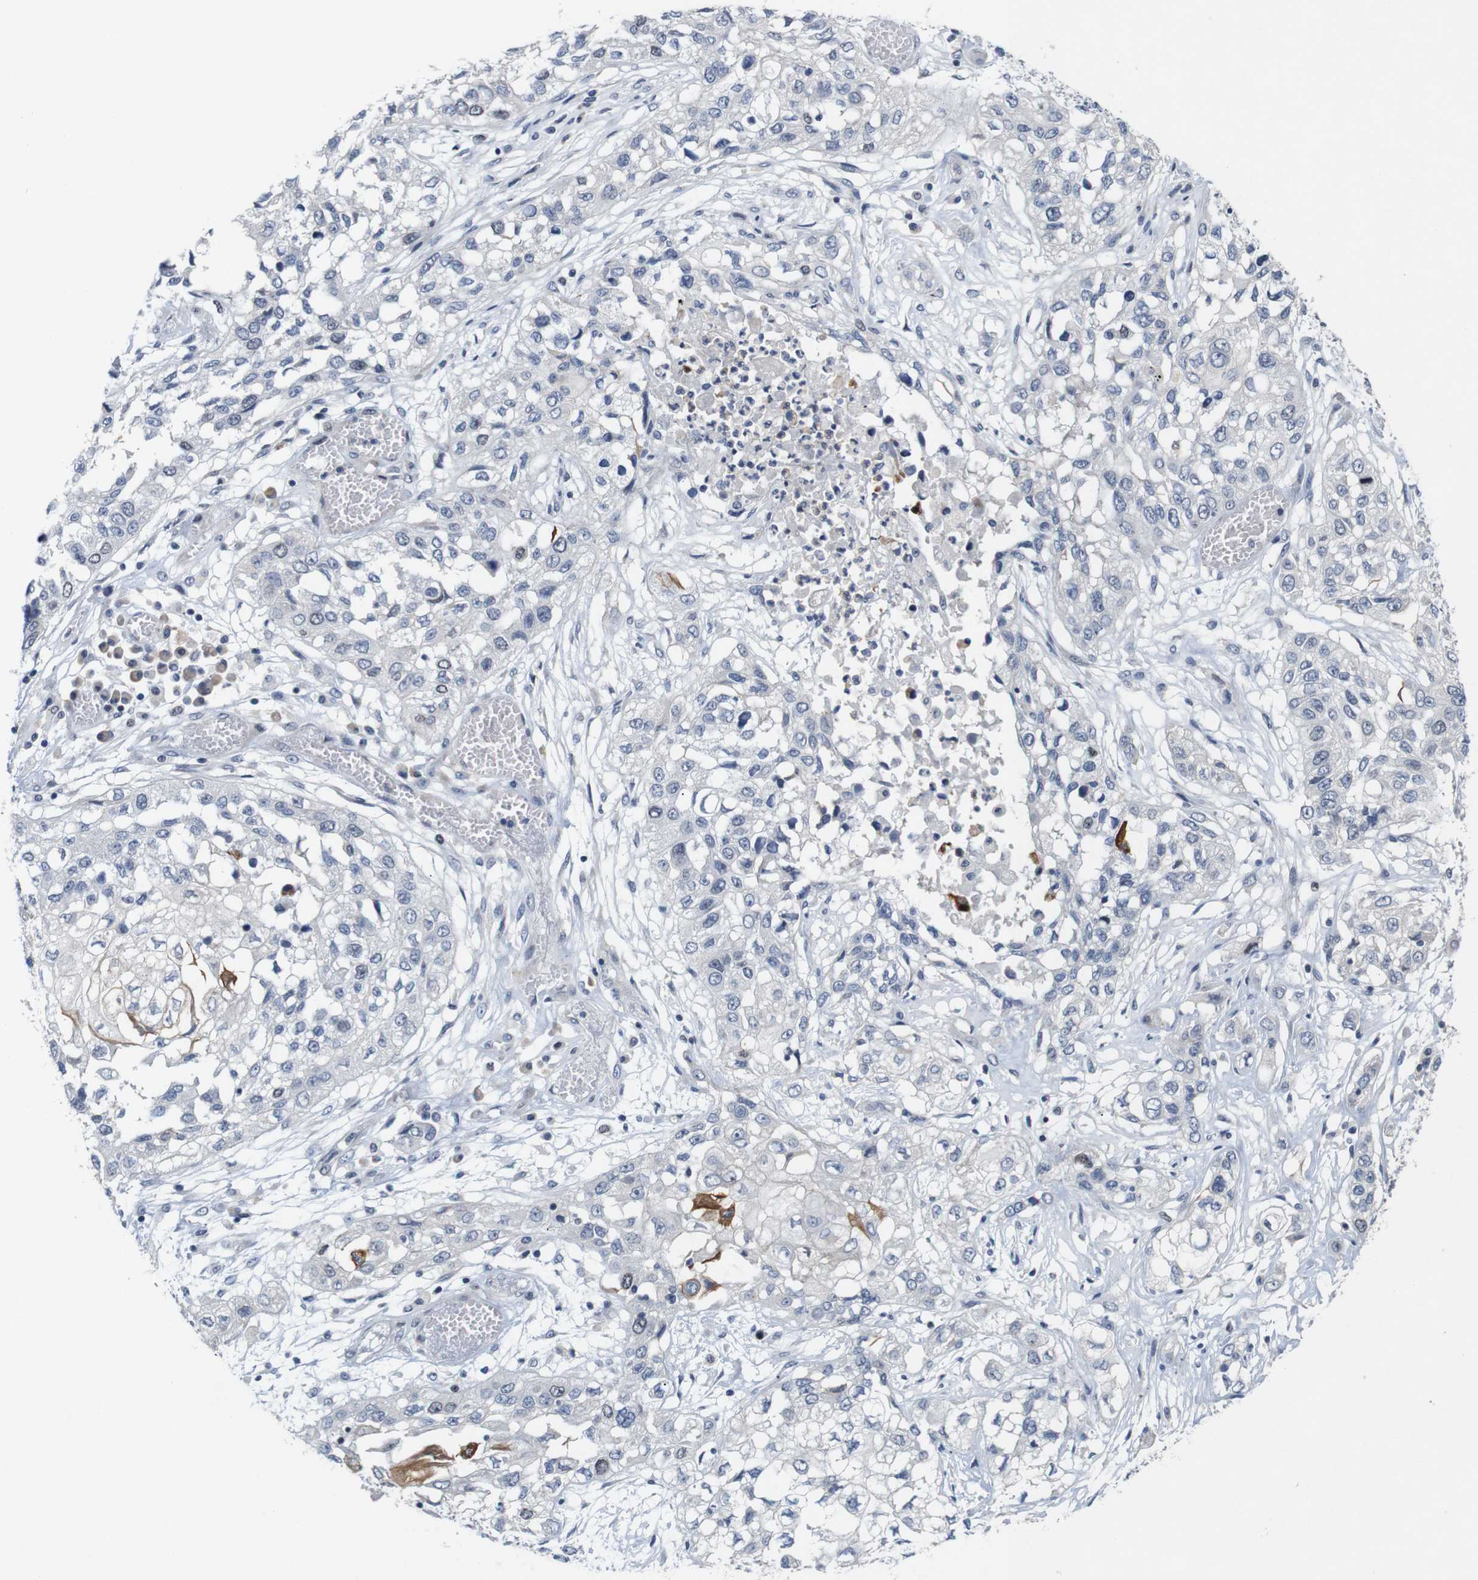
{"staining": {"intensity": "negative", "quantity": "none", "location": "none"}, "tissue": "lung cancer", "cell_type": "Tumor cells", "image_type": "cancer", "snomed": [{"axis": "morphology", "description": "Squamous cell carcinoma, NOS"}, {"axis": "topography", "description": "Lung"}], "caption": "Human lung squamous cell carcinoma stained for a protein using IHC displays no expression in tumor cells.", "gene": "CYB561", "patient": {"sex": "male", "age": 71}}